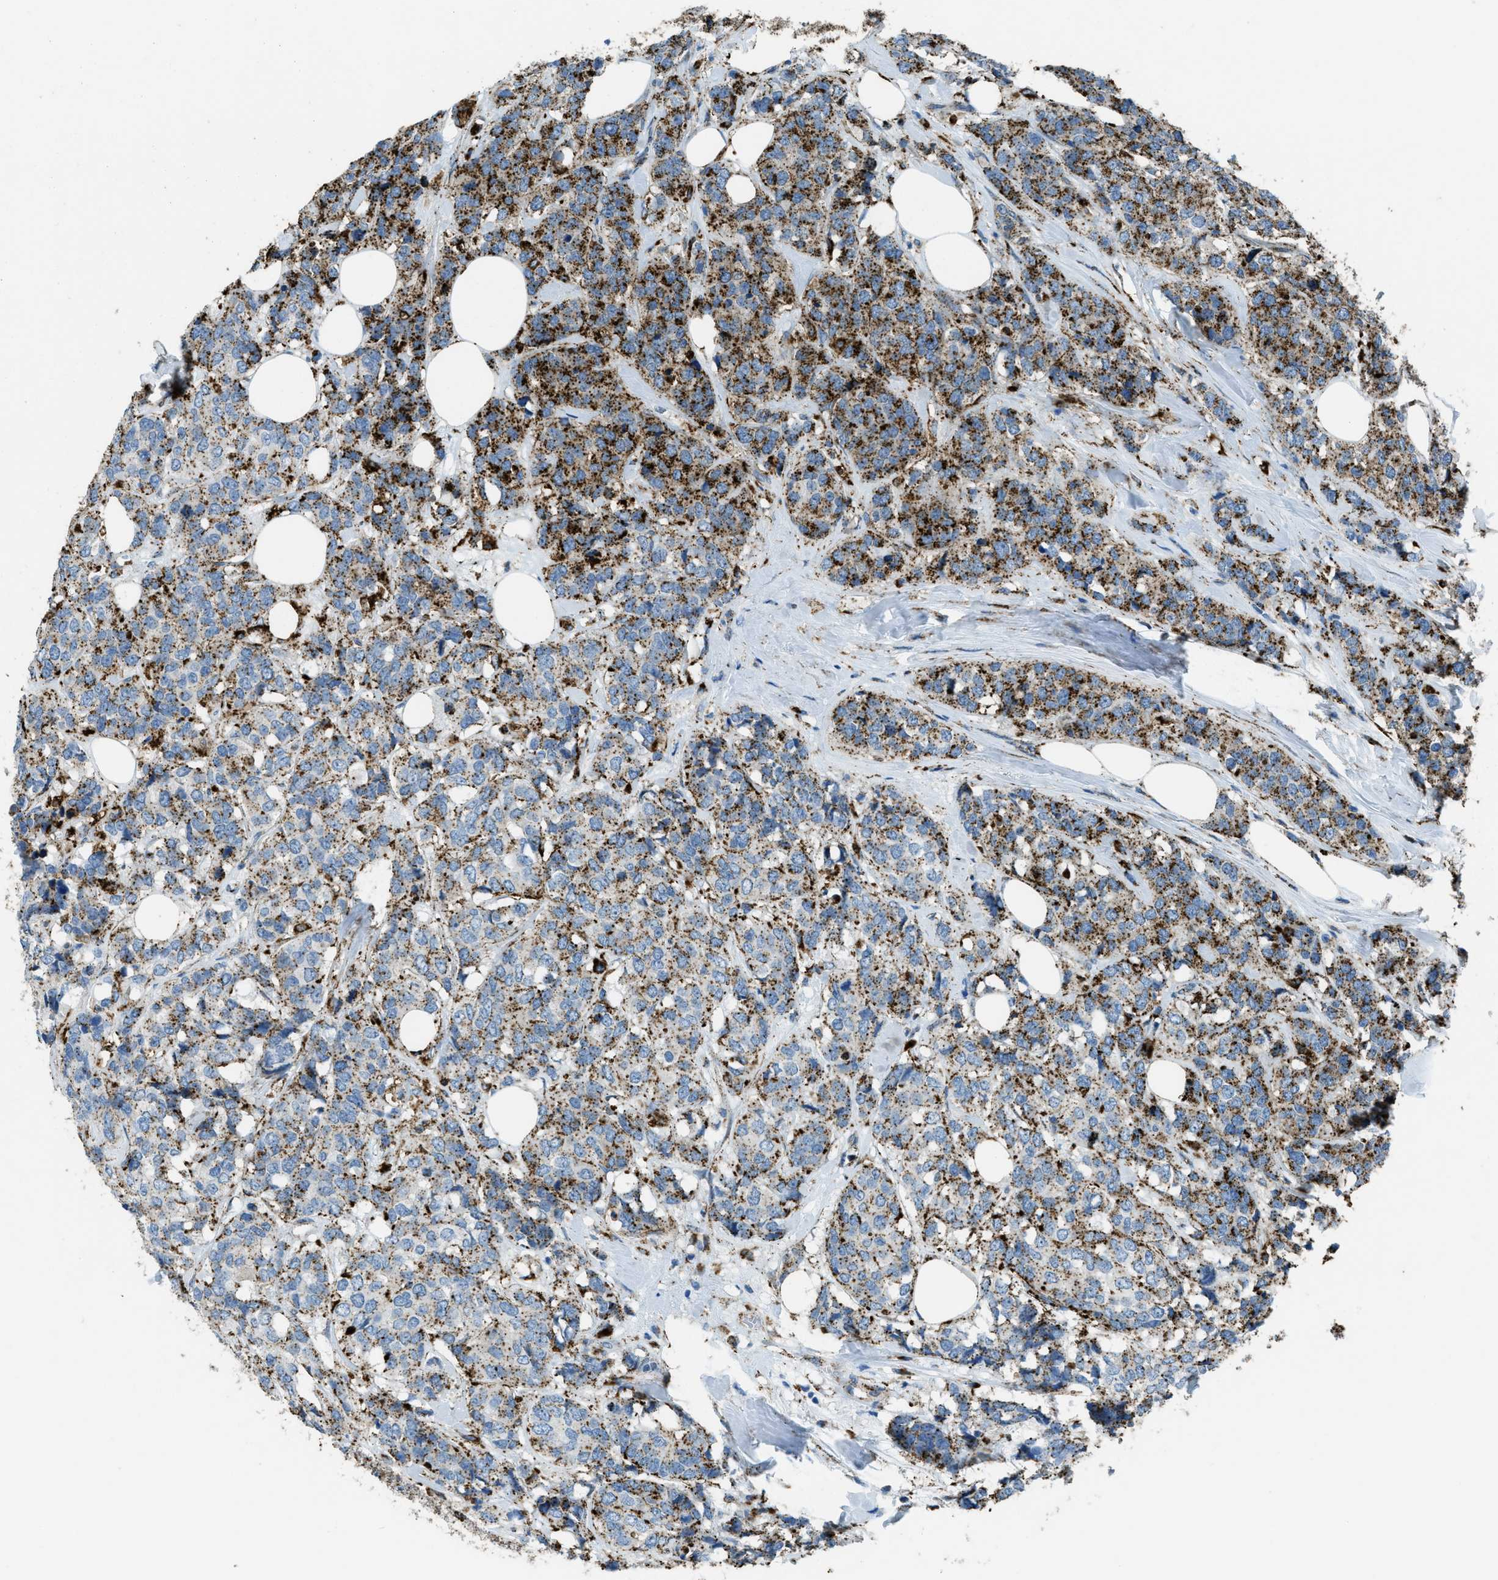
{"staining": {"intensity": "strong", "quantity": ">75%", "location": "cytoplasmic/membranous"}, "tissue": "breast cancer", "cell_type": "Tumor cells", "image_type": "cancer", "snomed": [{"axis": "morphology", "description": "Lobular carcinoma"}, {"axis": "topography", "description": "Breast"}], "caption": "IHC (DAB) staining of human lobular carcinoma (breast) shows strong cytoplasmic/membranous protein positivity in about >75% of tumor cells. (DAB IHC with brightfield microscopy, high magnification).", "gene": "SCARB2", "patient": {"sex": "female", "age": 59}}